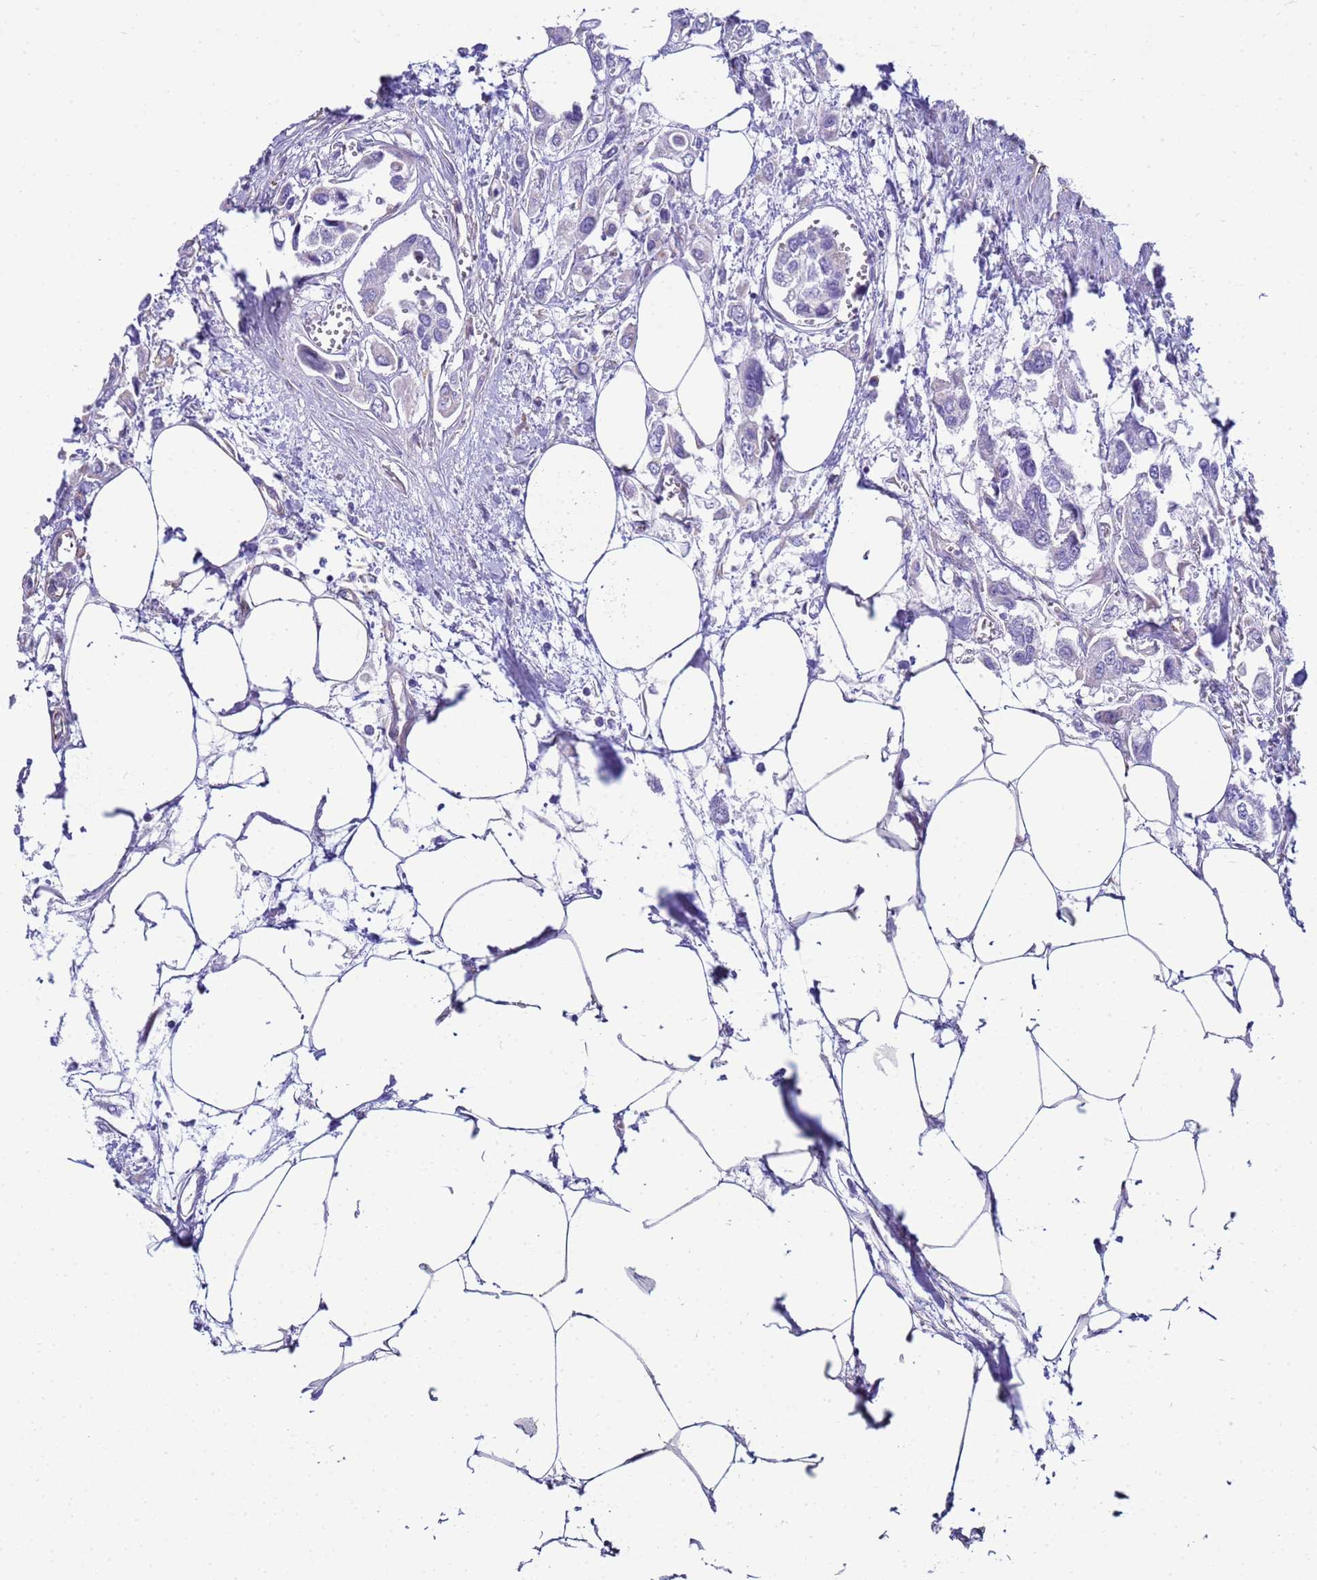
{"staining": {"intensity": "negative", "quantity": "none", "location": "none"}, "tissue": "urothelial cancer", "cell_type": "Tumor cells", "image_type": "cancer", "snomed": [{"axis": "morphology", "description": "Urothelial carcinoma, High grade"}, {"axis": "topography", "description": "Urinary bladder"}], "caption": "Protein analysis of urothelial carcinoma (high-grade) demonstrates no significant staining in tumor cells.", "gene": "UBXN2B", "patient": {"sex": "male", "age": 67}}